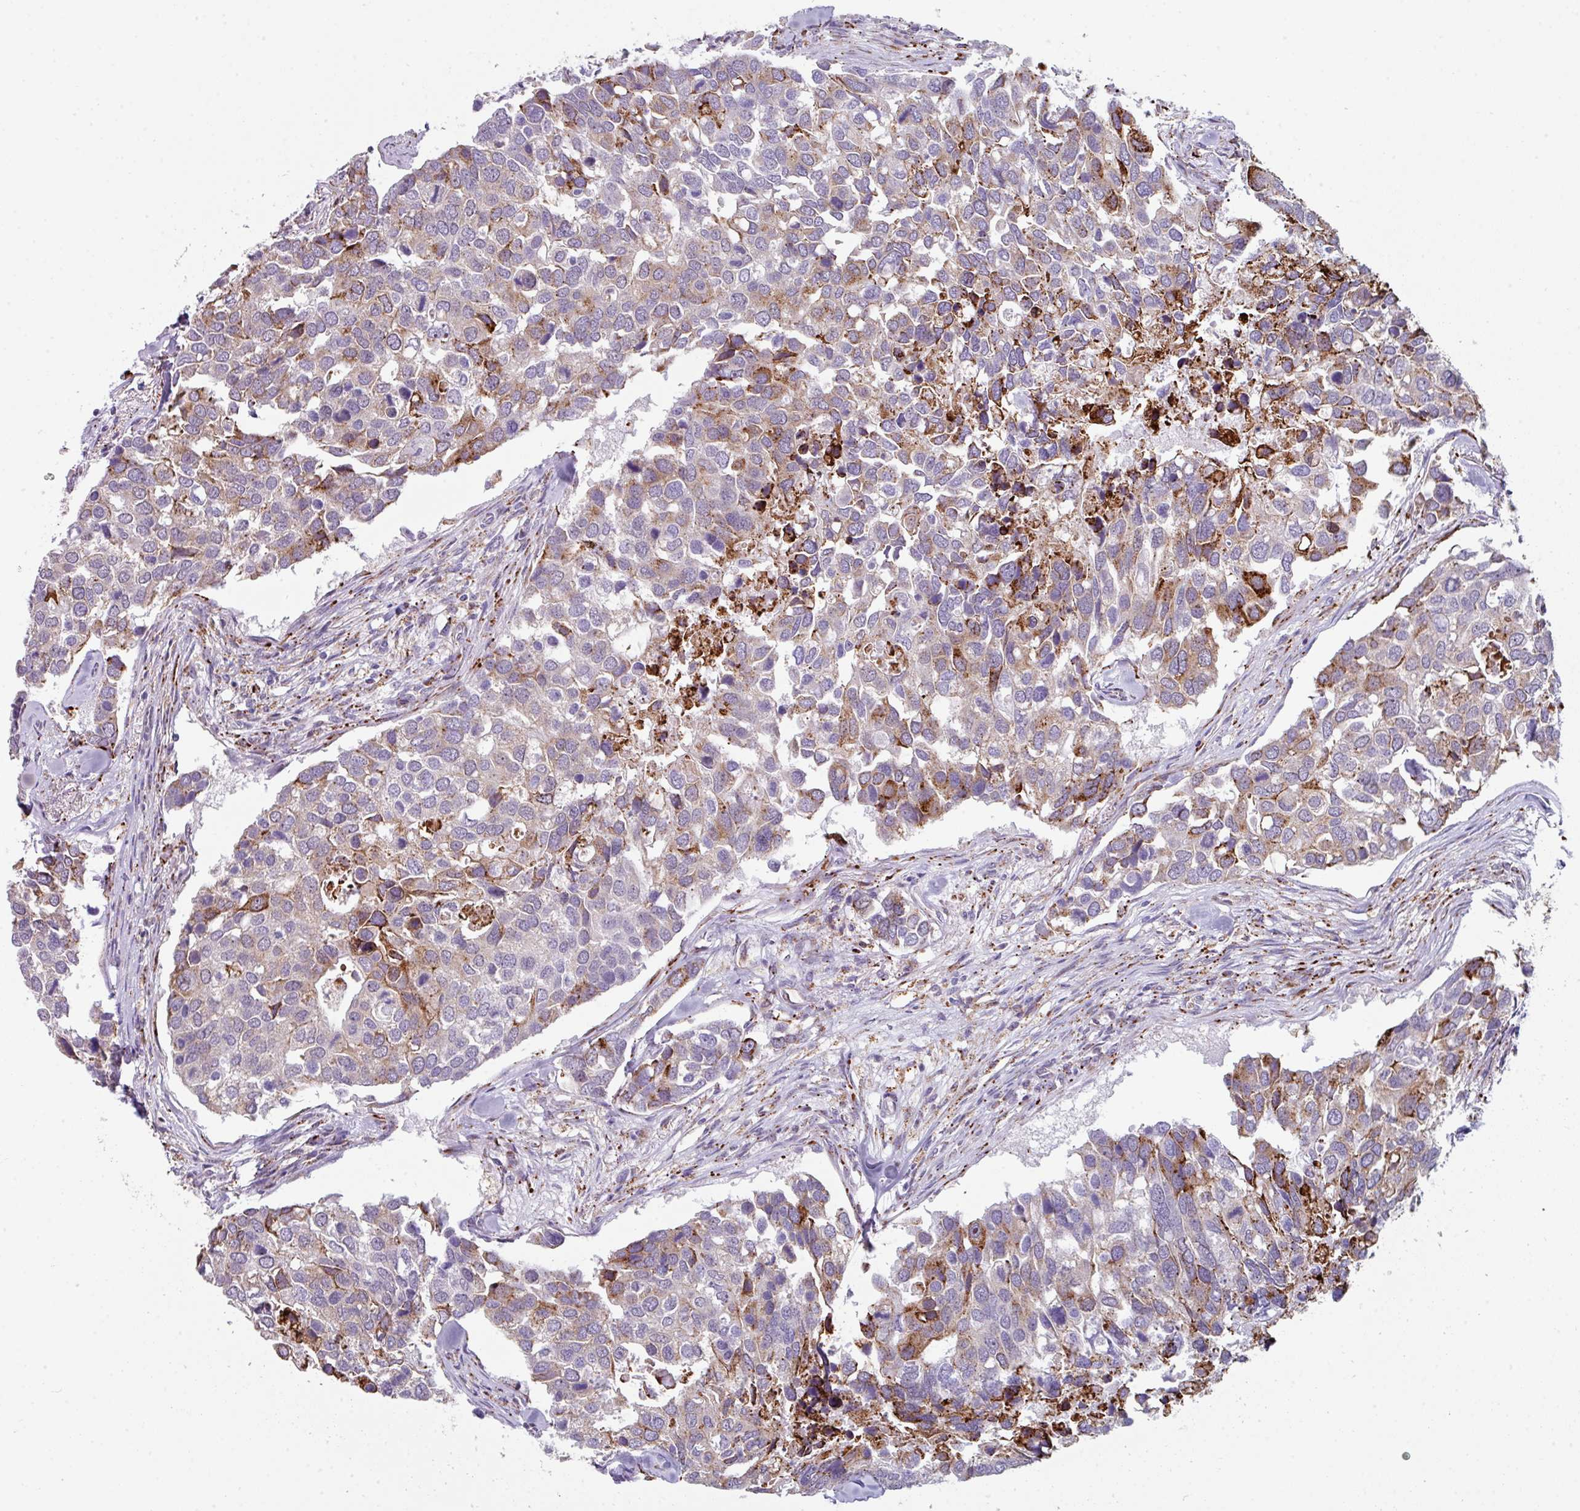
{"staining": {"intensity": "moderate", "quantity": "25%-75%", "location": "cytoplasmic/membranous"}, "tissue": "breast cancer", "cell_type": "Tumor cells", "image_type": "cancer", "snomed": [{"axis": "morphology", "description": "Duct carcinoma"}, {"axis": "topography", "description": "Breast"}], "caption": "This is a micrograph of immunohistochemistry staining of breast cancer (invasive ductal carcinoma), which shows moderate expression in the cytoplasmic/membranous of tumor cells.", "gene": "BMS1", "patient": {"sex": "female", "age": 83}}